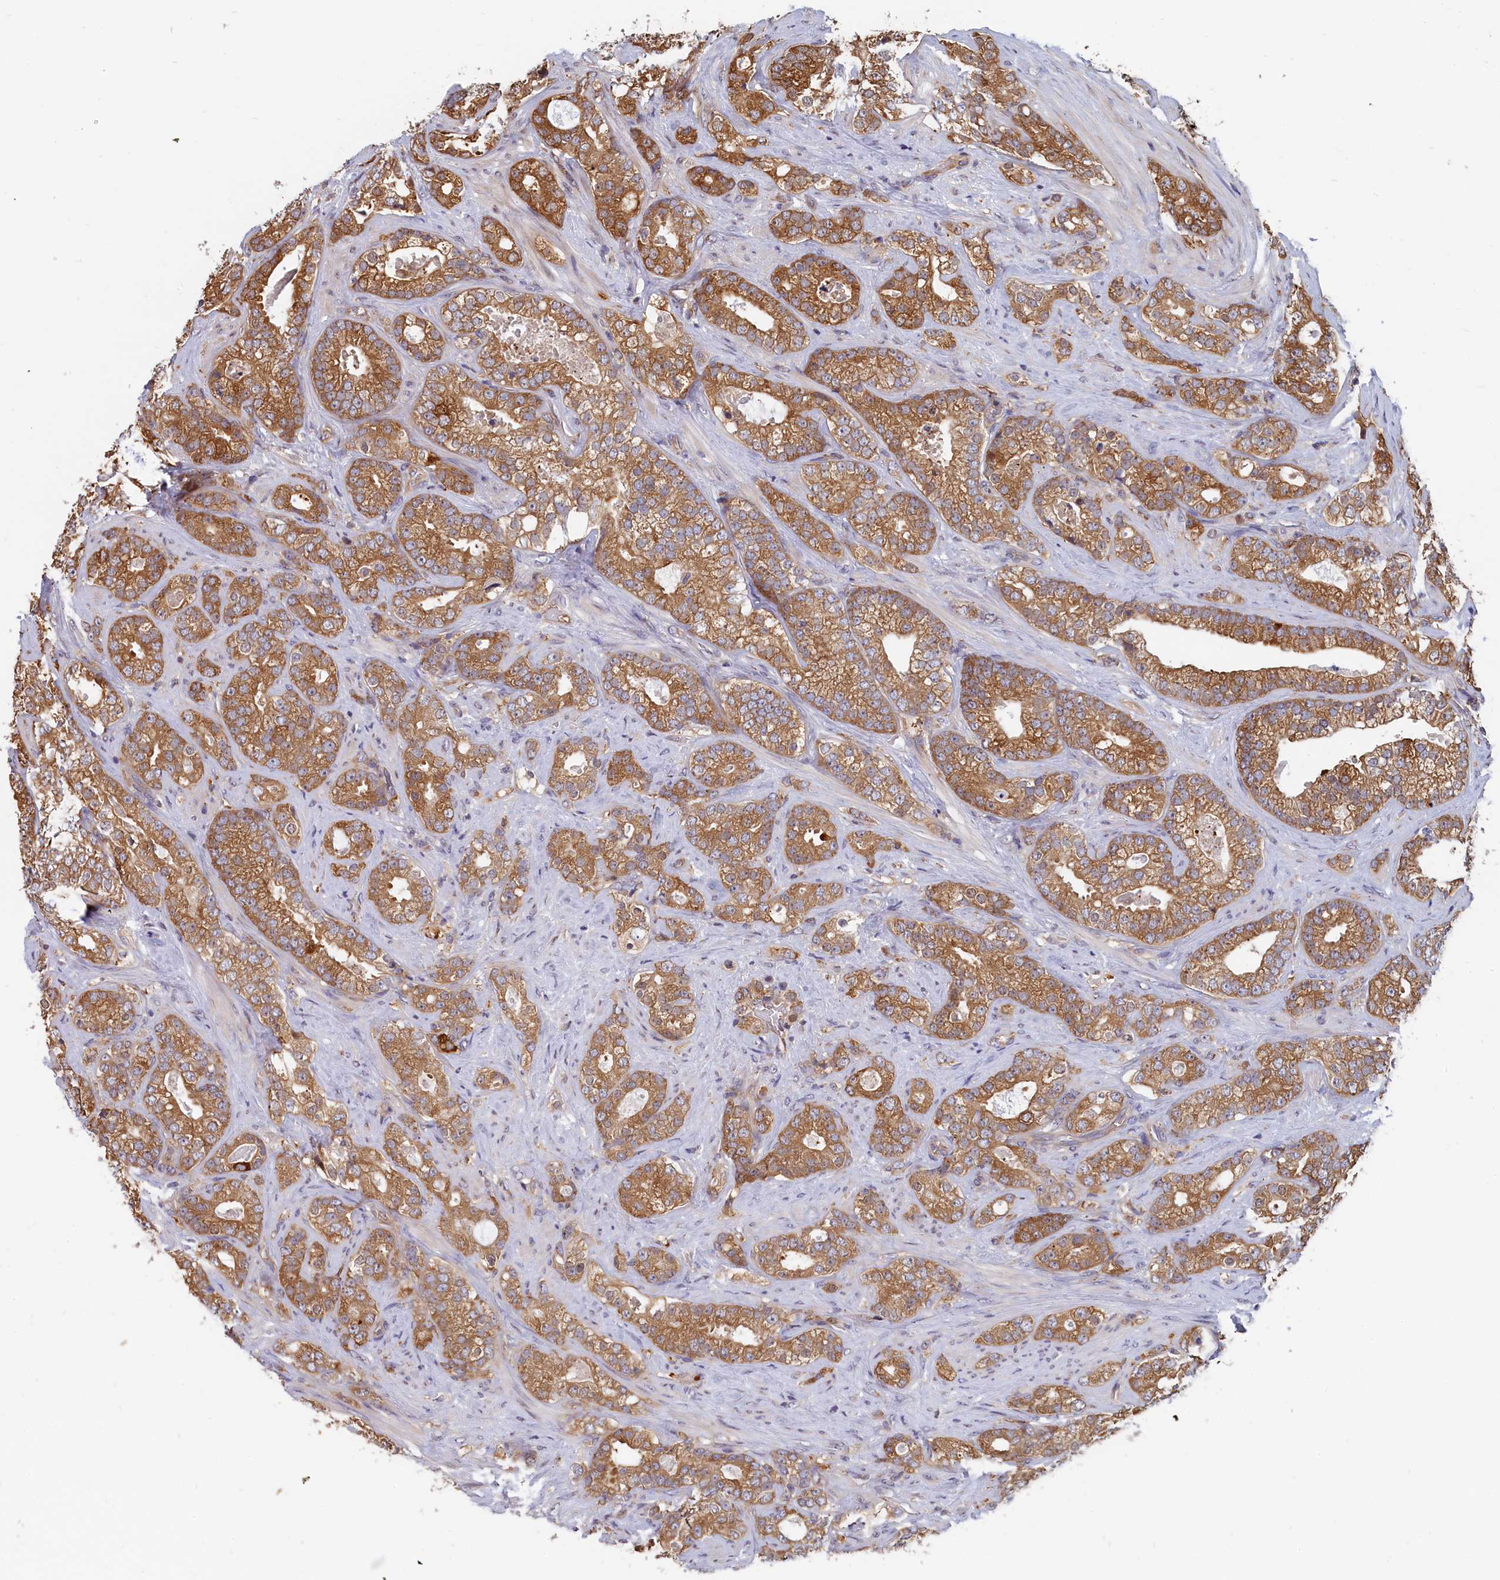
{"staining": {"intensity": "moderate", "quantity": ">75%", "location": "cytoplasmic/membranous"}, "tissue": "prostate cancer", "cell_type": "Tumor cells", "image_type": "cancer", "snomed": [{"axis": "morphology", "description": "Adenocarcinoma, High grade"}, {"axis": "topography", "description": "Prostate and seminal vesicle, NOS"}], "caption": "Prostate cancer (adenocarcinoma (high-grade)) stained with a brown dye demonstrates moderate cytoplasmic/membranous positive expression in about >75% of tumor cells.", "gene": "ABCC8", "patient": {"sex": "male", "age": 67}}